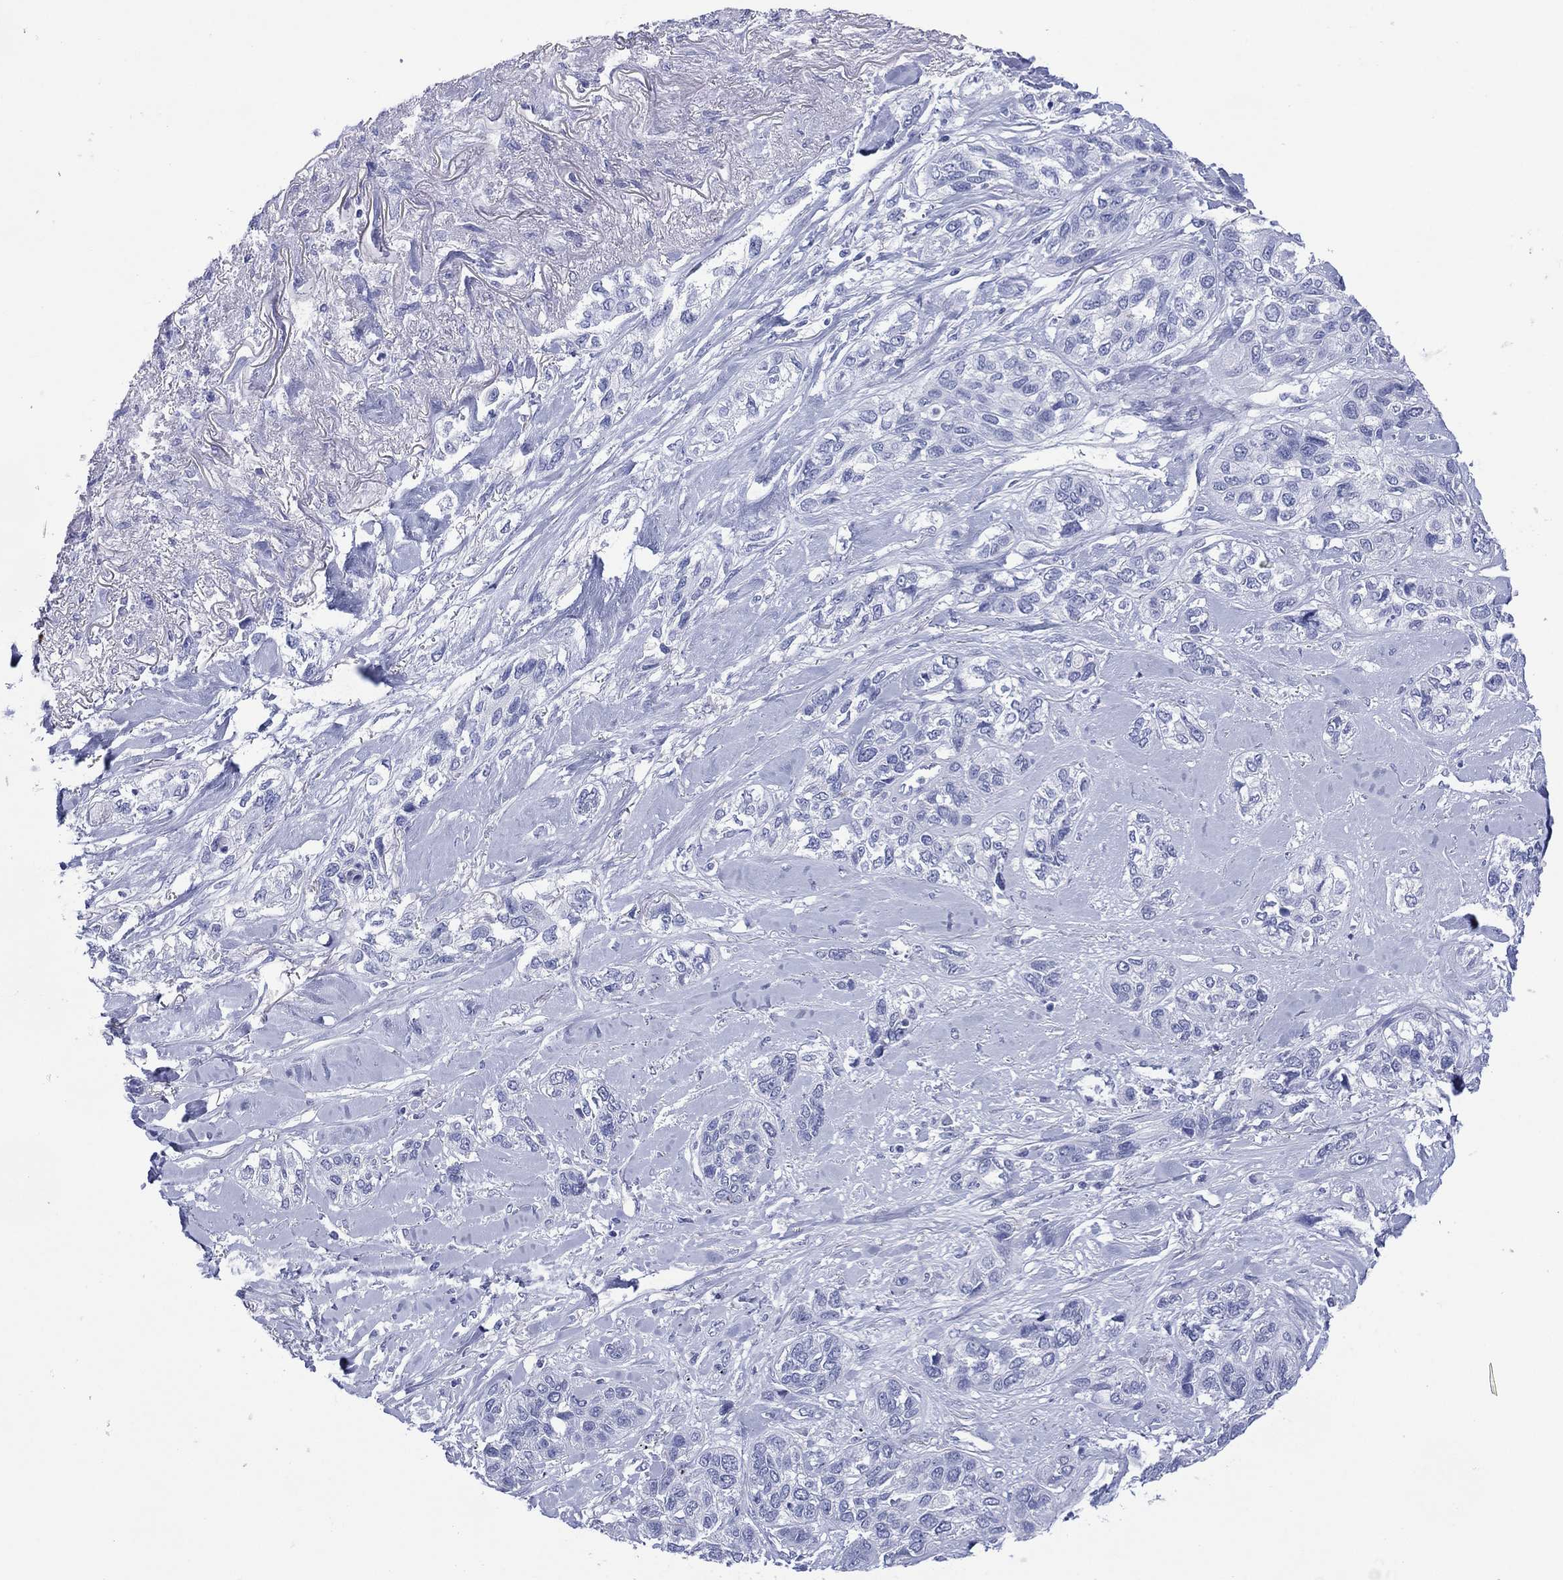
{"staining": {"intensity": "negative", "quantity": "none", "location": "none"}, "tissue": "lung cancer", "cell_type": "Tumor cells", "image_type": "cancer", "snomed": [{"axis": "morphology", "description": "Squamous cell carcinoma, NOS"}, {"axis": "topography", "description": "Lung"}], "caption": "A high-resolution histopathology image shows IHC staining of lung cancer, which demonstrates no significant positivity in tumor cells.", "gene": "DSG1", "patient": {"sex": "female", "age": 70}}